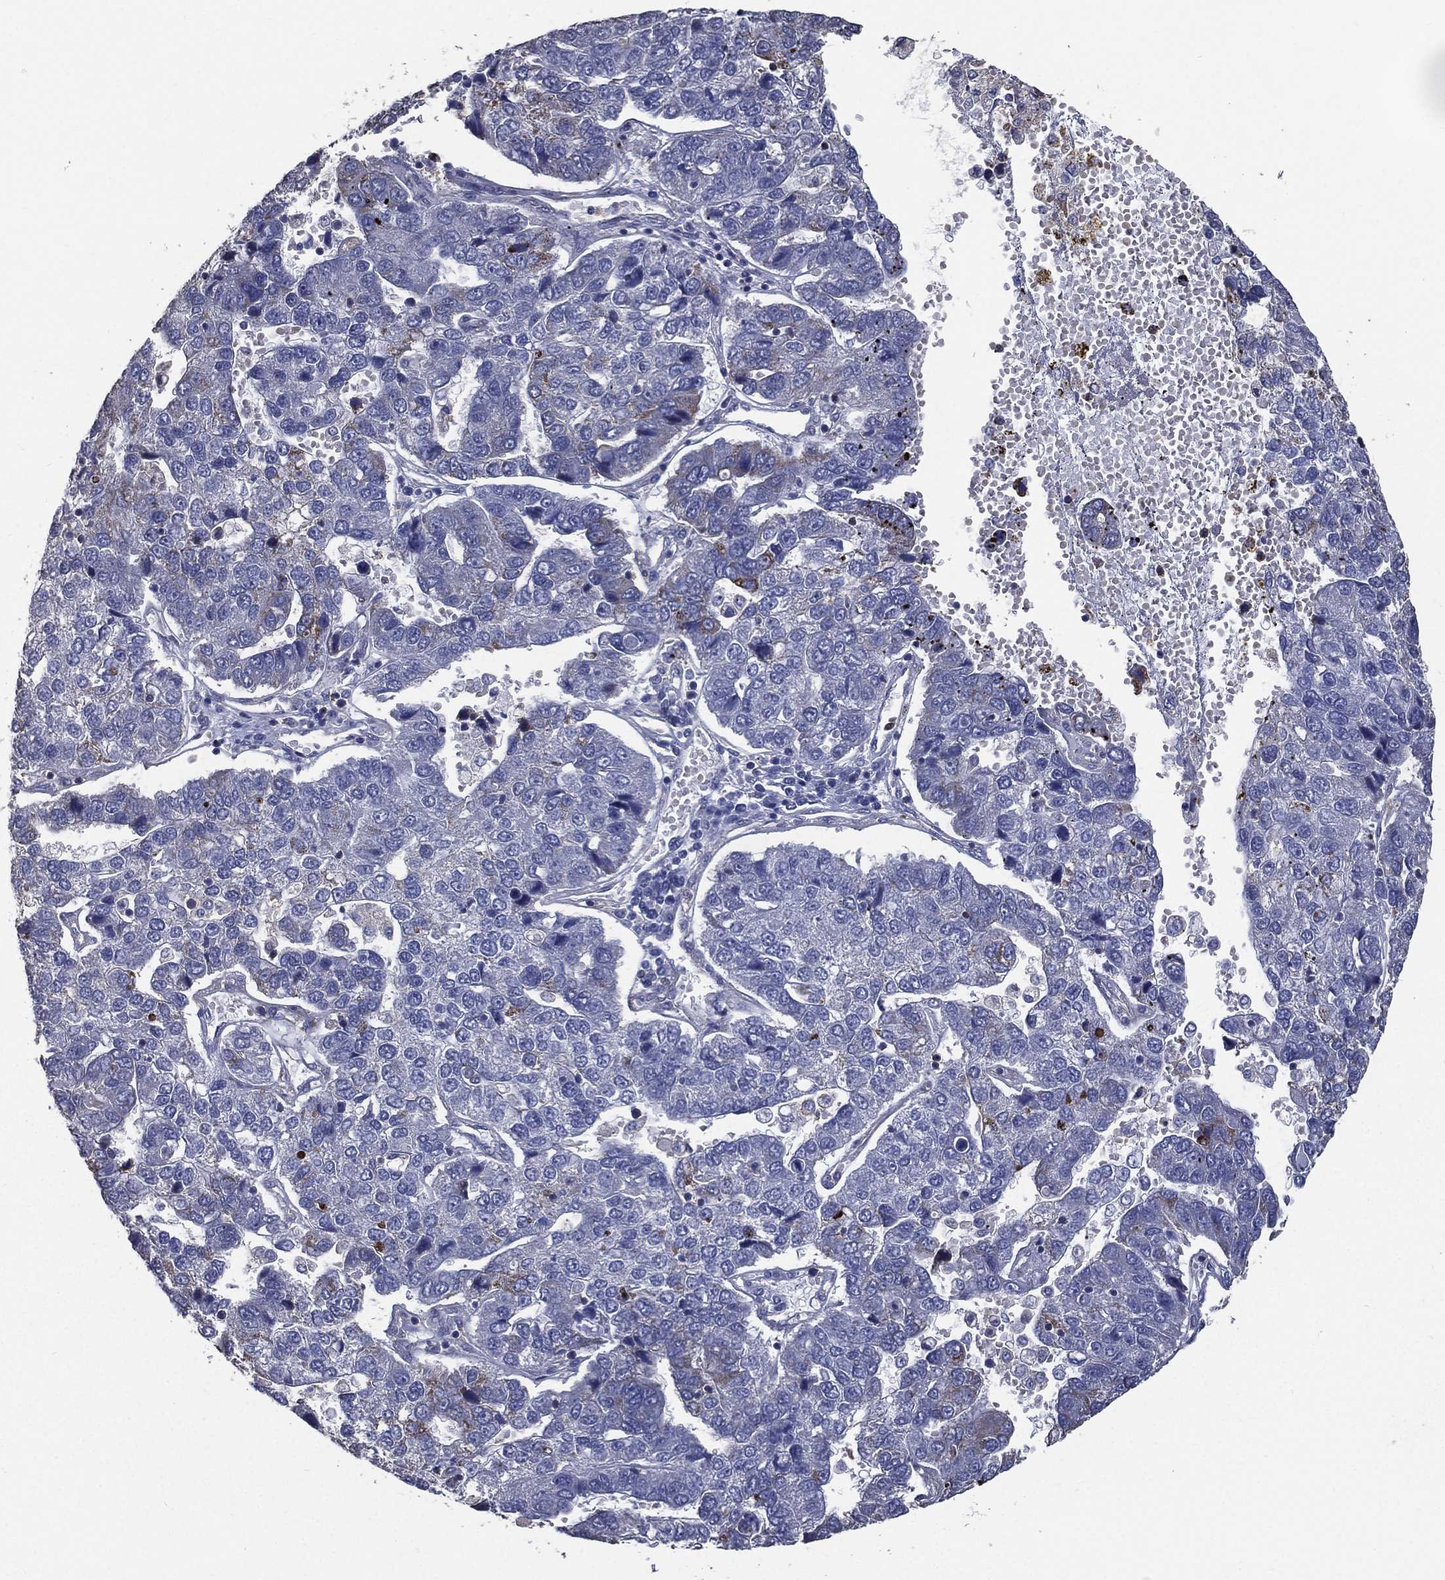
{"staining": {"intensity": "moderate", "quantity": "<25%", "location": "cytoplasmic/membranous"}, "tissue": "pancreatic cancer", "cell_type": "Tumor cells", "image_type": "cancer", "snomed": [{"axis": "morphology", "description": "Adenocarcinoma, NOS"}, {"axis": "topography", "description": "Pancreas"}], "caption": "Human pancreatic cancer (adenocarcinoma) stained with a brown dye shows moderate cytoplasmic/membranous positive staining in approximately <25% of tumor cells.", "gene": "SERPINB2", "patient": {"sex": "female", "age": 61}}